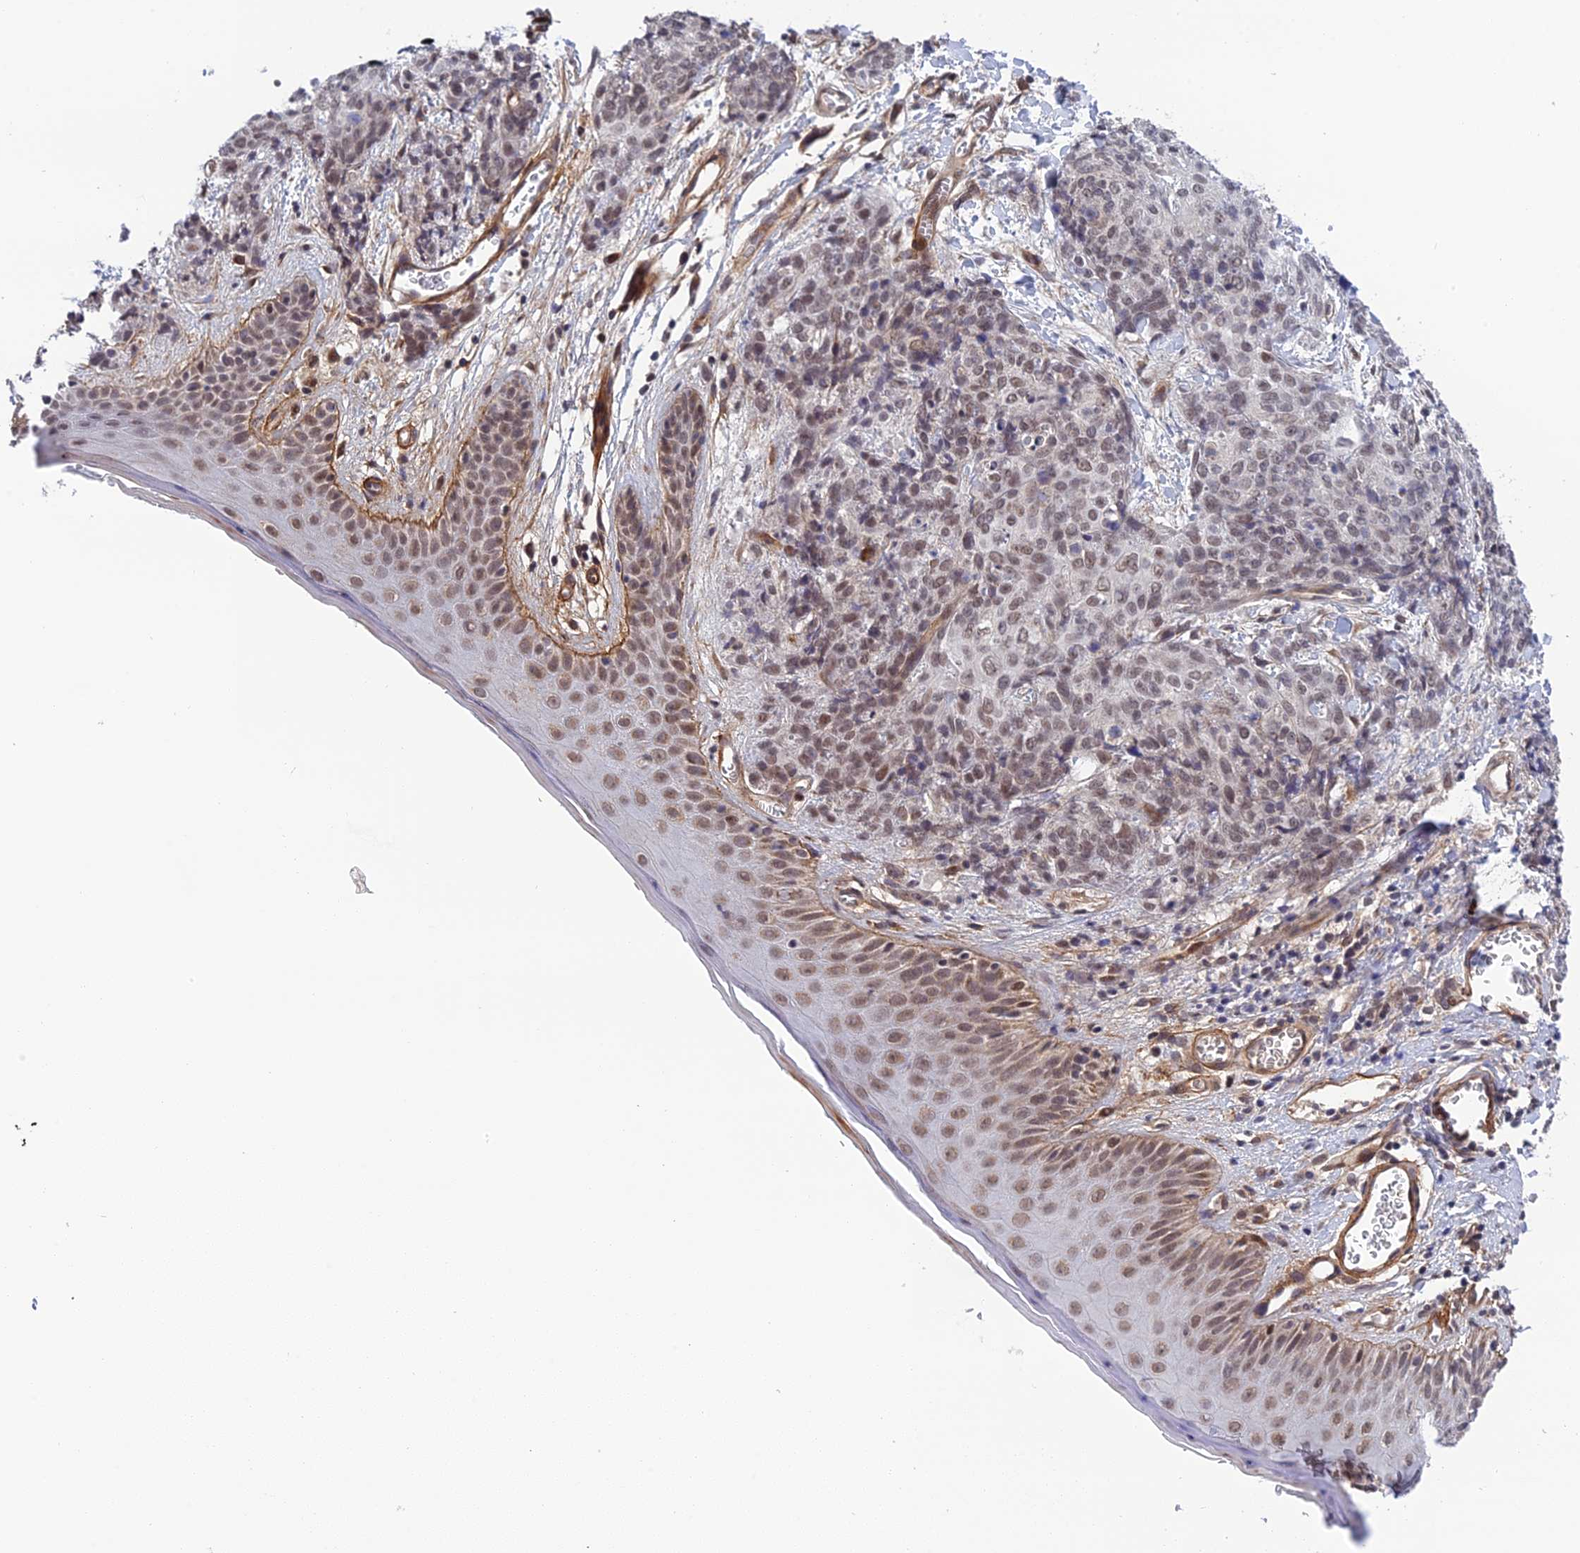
{"staining": {"intensity": "moderate", "quantity": "25%-75%", "location": "nuclear"}, "tissue": "skin cancer", "cell_type": "Tumor cells", "image_type": "cancer", "snomed": [{"axis": "morphology", "description": "Squamous cell carcinoma, NOS"}, {"axis": "topography", "description": "Skin"}, {"axis": "topography", "description": "Vulva"}], "caption": "Immunohistochemistry of human squamous cell carcinoma (skin) shows medium levels of moderate nuclear positivity in approximately 25%-75% of tumor cells.", "gene": "REXO1", "patient": {"sex": "female", "age": 85}}